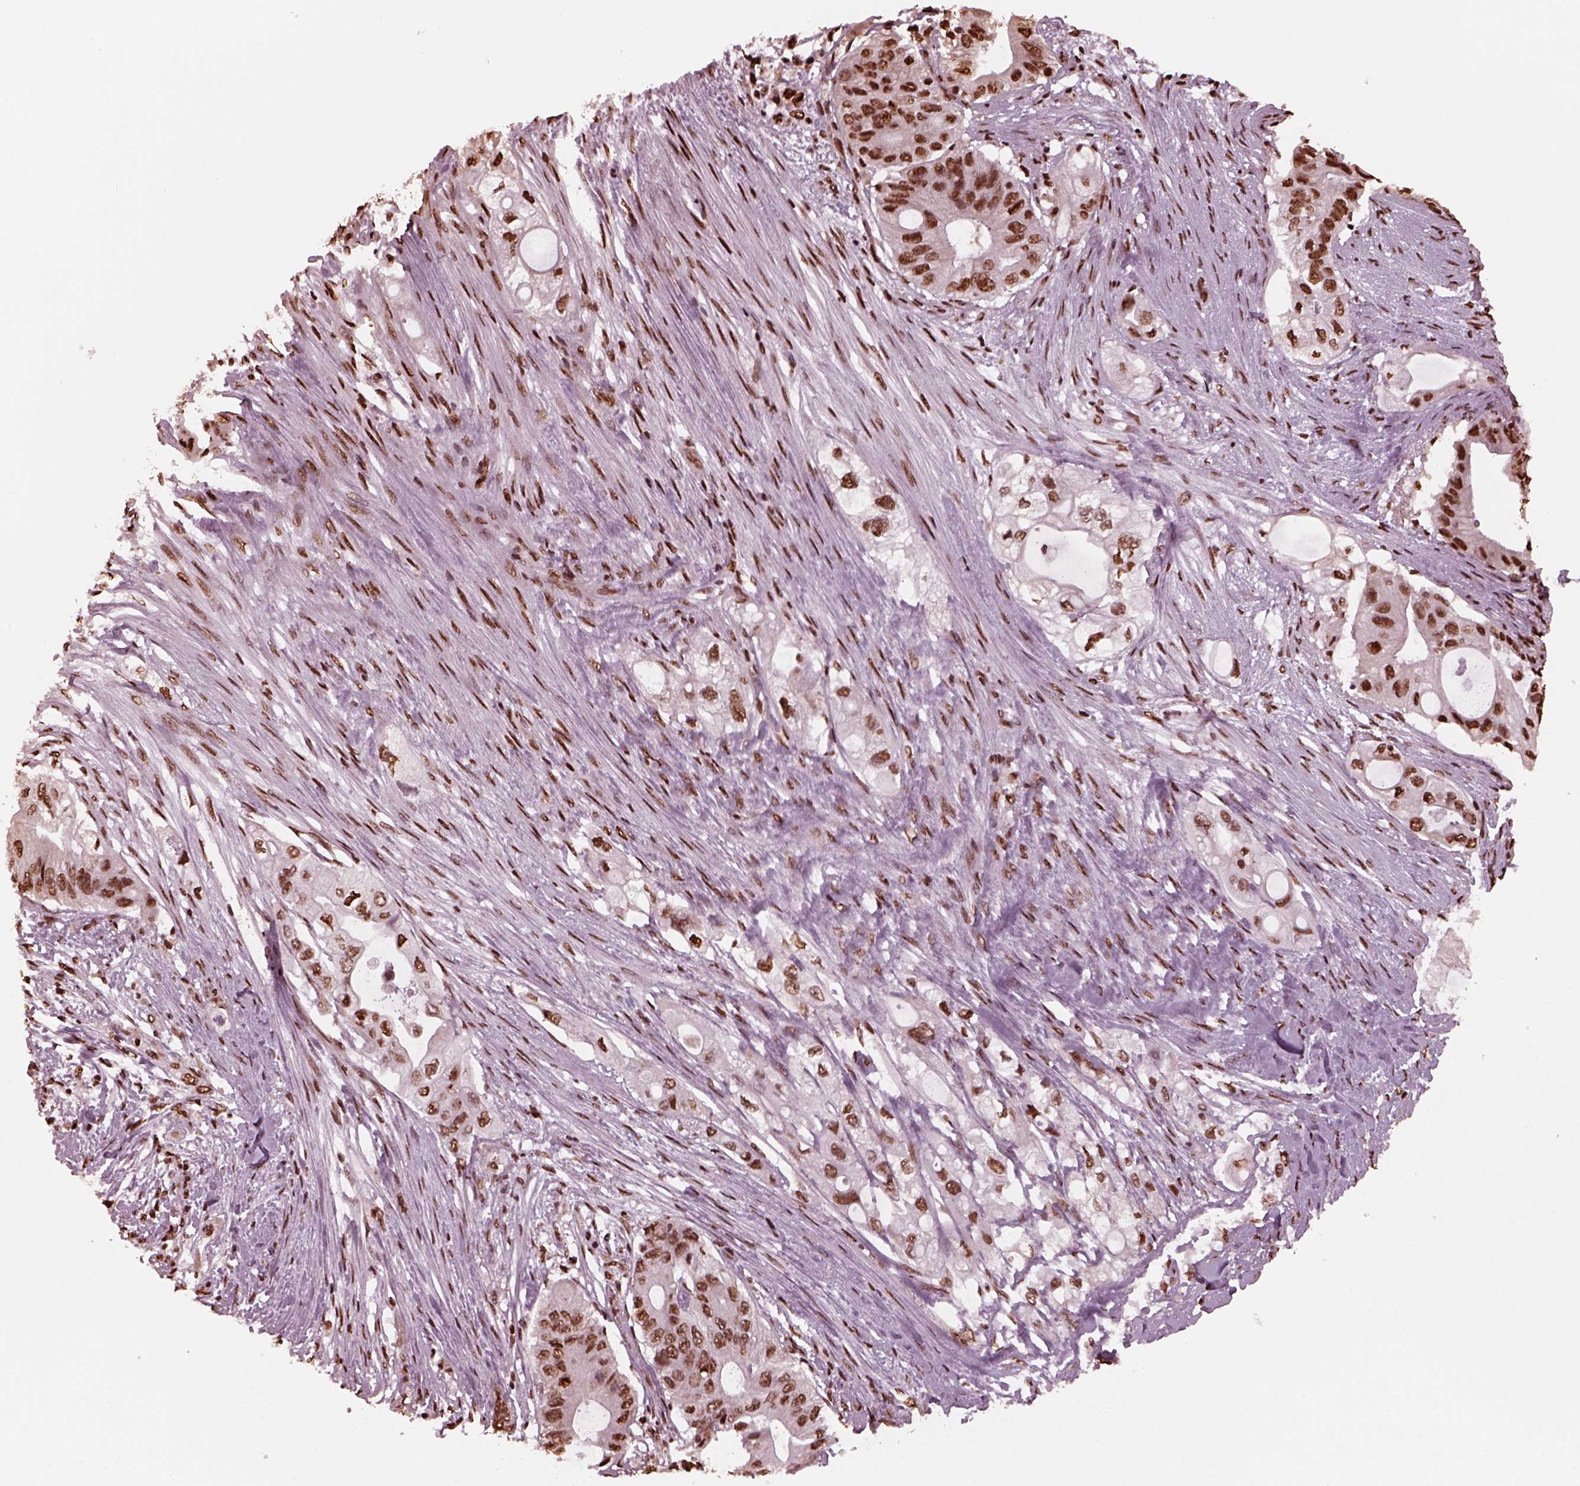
{"staining": {"intensity": "strong", "quantity": ">75%", "location": "nuclear"}, "tissue": "pancreatic cancer", "cell_type": "Tumor cells", "image_type": "cancer", "snomed": [{"axis": "morphology", "description": "Adenocarcinoma, NOS"}, {"axis": "topography", "description": "Pancreas"}], "caption": "Immunohistochemistry micrograph of neoplastic tissue: human pancreatic adenocarcinoma stained using IHC reveals high levels of strong protein expression localized specifically in the nuclear of tumor cells, appearing as a nuclear brown color.", "gene": "NSD1", "patient": {"sex": "female", "age": 72}}